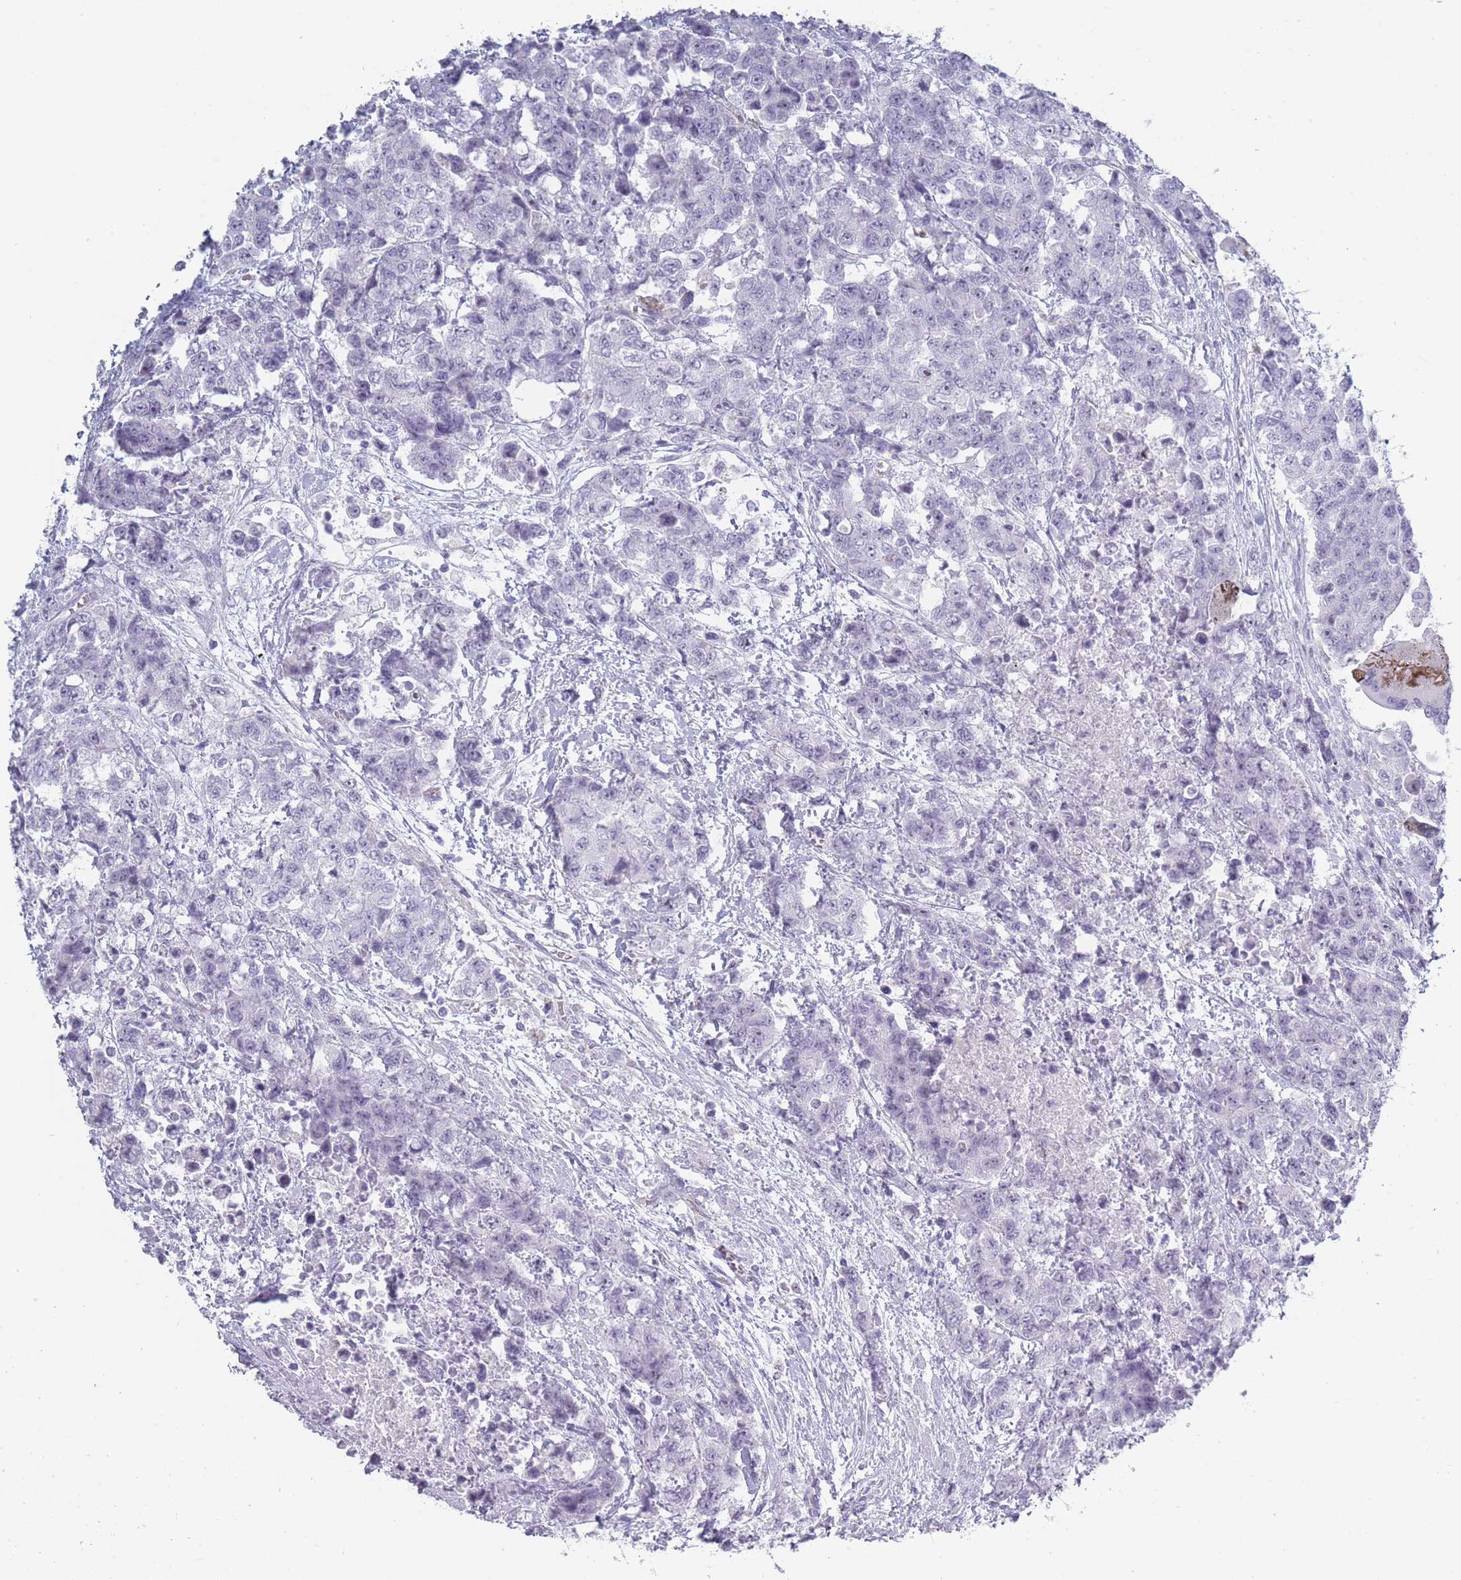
{"staining": {"intensity": "negative", "quantity": "none", "location": "none"}, "tissue": "urothelial cancer", "cell_type": "Tumor cells", "image_type": "cancer", "snomed": [{"axis": "morphology", "description": "Urothelial carcinoma, High grade"}, {"axis": "topography", "description": "Urinary bladder"}], "caption": "Urothelial carcinoma (high-grade) stained for a protein using immunohistochemistry (IHC) demonstrates no staining tumor cells.", "gene": "ROS1", "patient": {"sex": "female", "age": 78}}